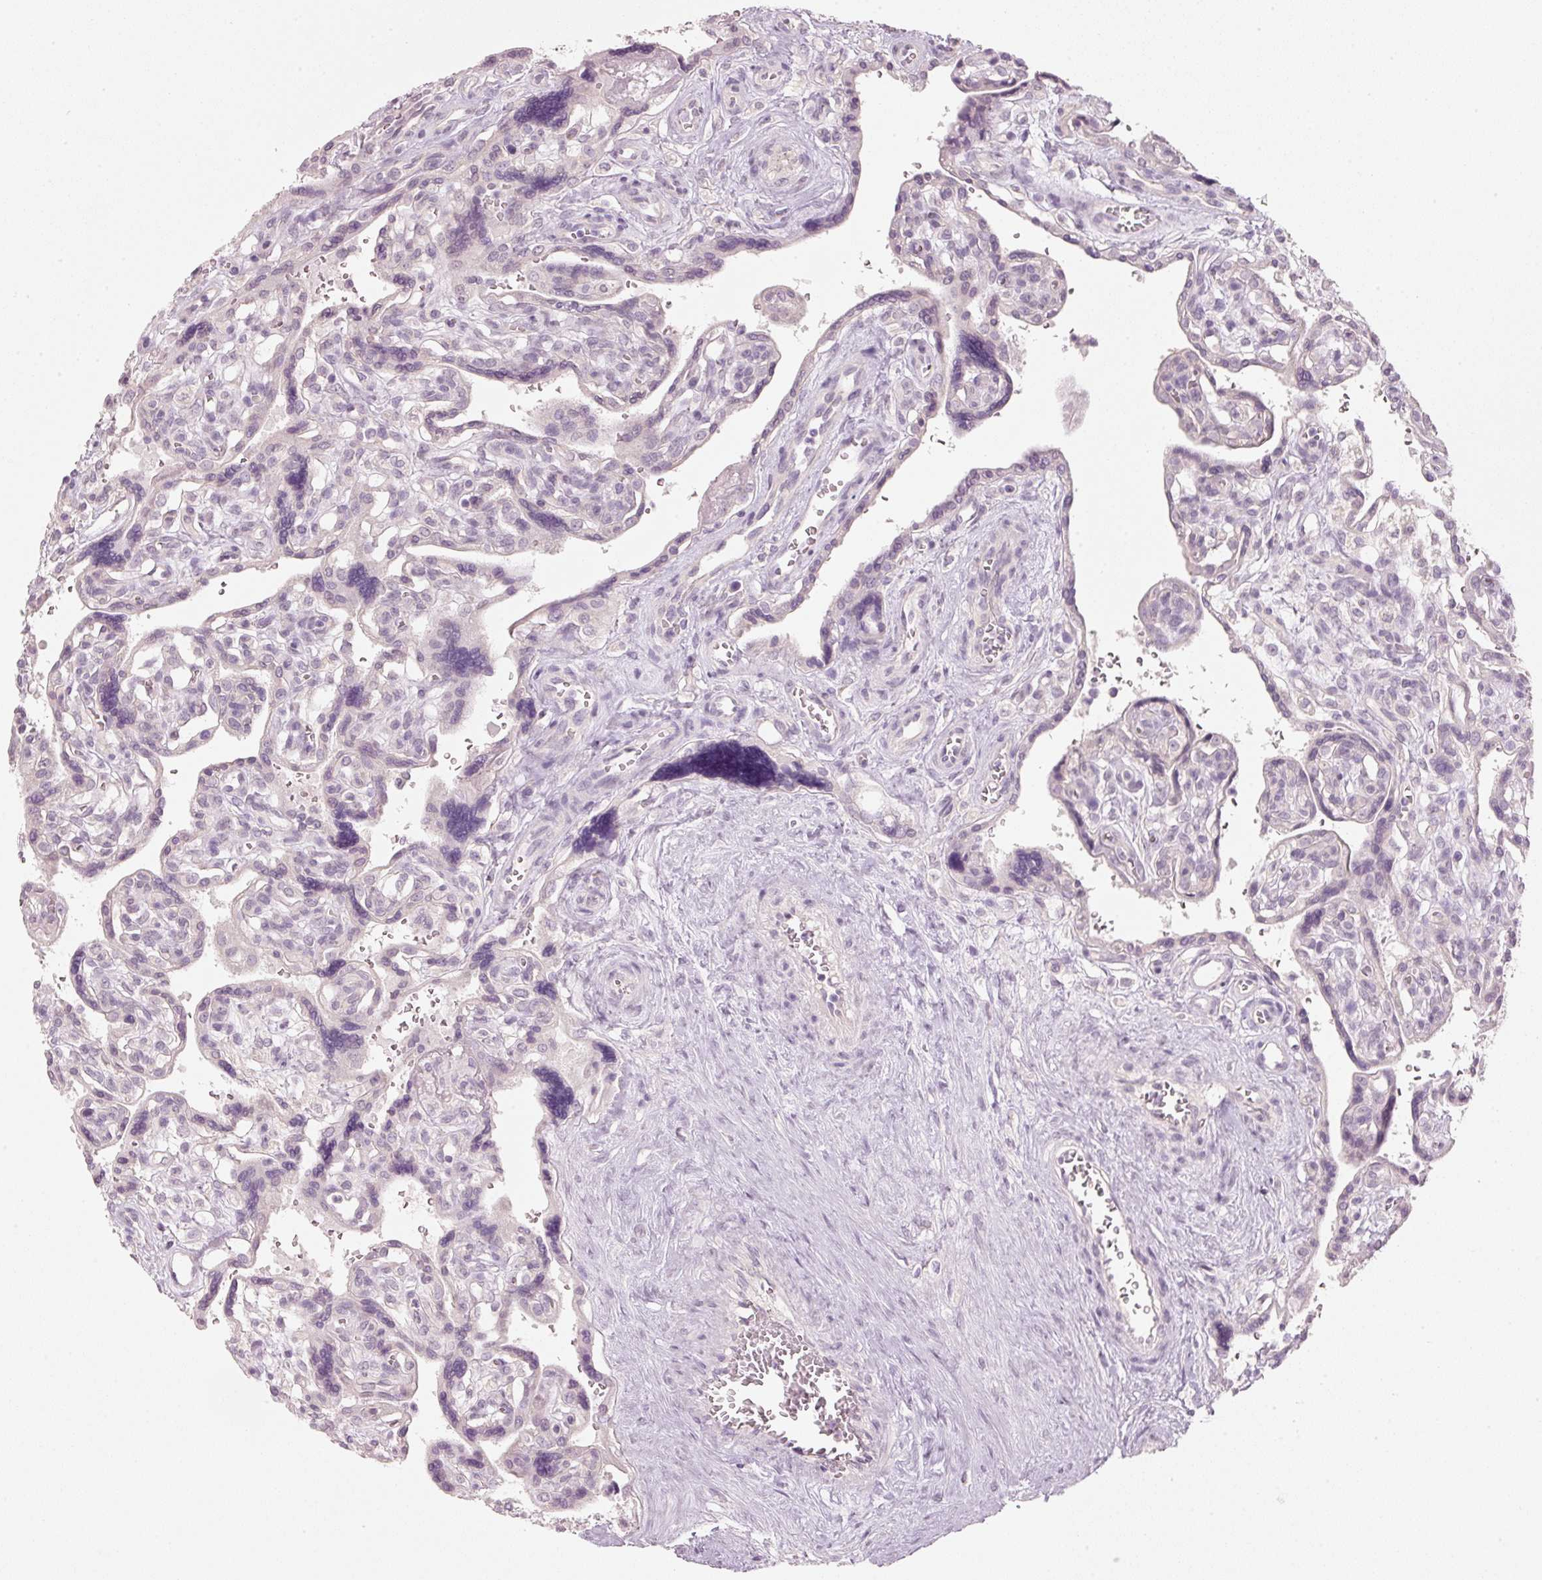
{"staining": {"intensity": "negative", "quantity": "none", "location": "none"}, "tissue": "placenta", "cell_type": "Decidual cells", "image_type": "normal", "snomed": [{"axis": "morphology", "description": "Normal tissue, NOS"}, {"axis": "topography", "description": "Placenta"}], "caption": "The photomicrograph displays no staining of decidual cells in benign placenta. (DAB (3,3'-diaminobenzidine) IHC visualized using brightfield microscopy, high magnification).", "gene": "STEAP1", "patient": {"sex": "female", "age": 39}}